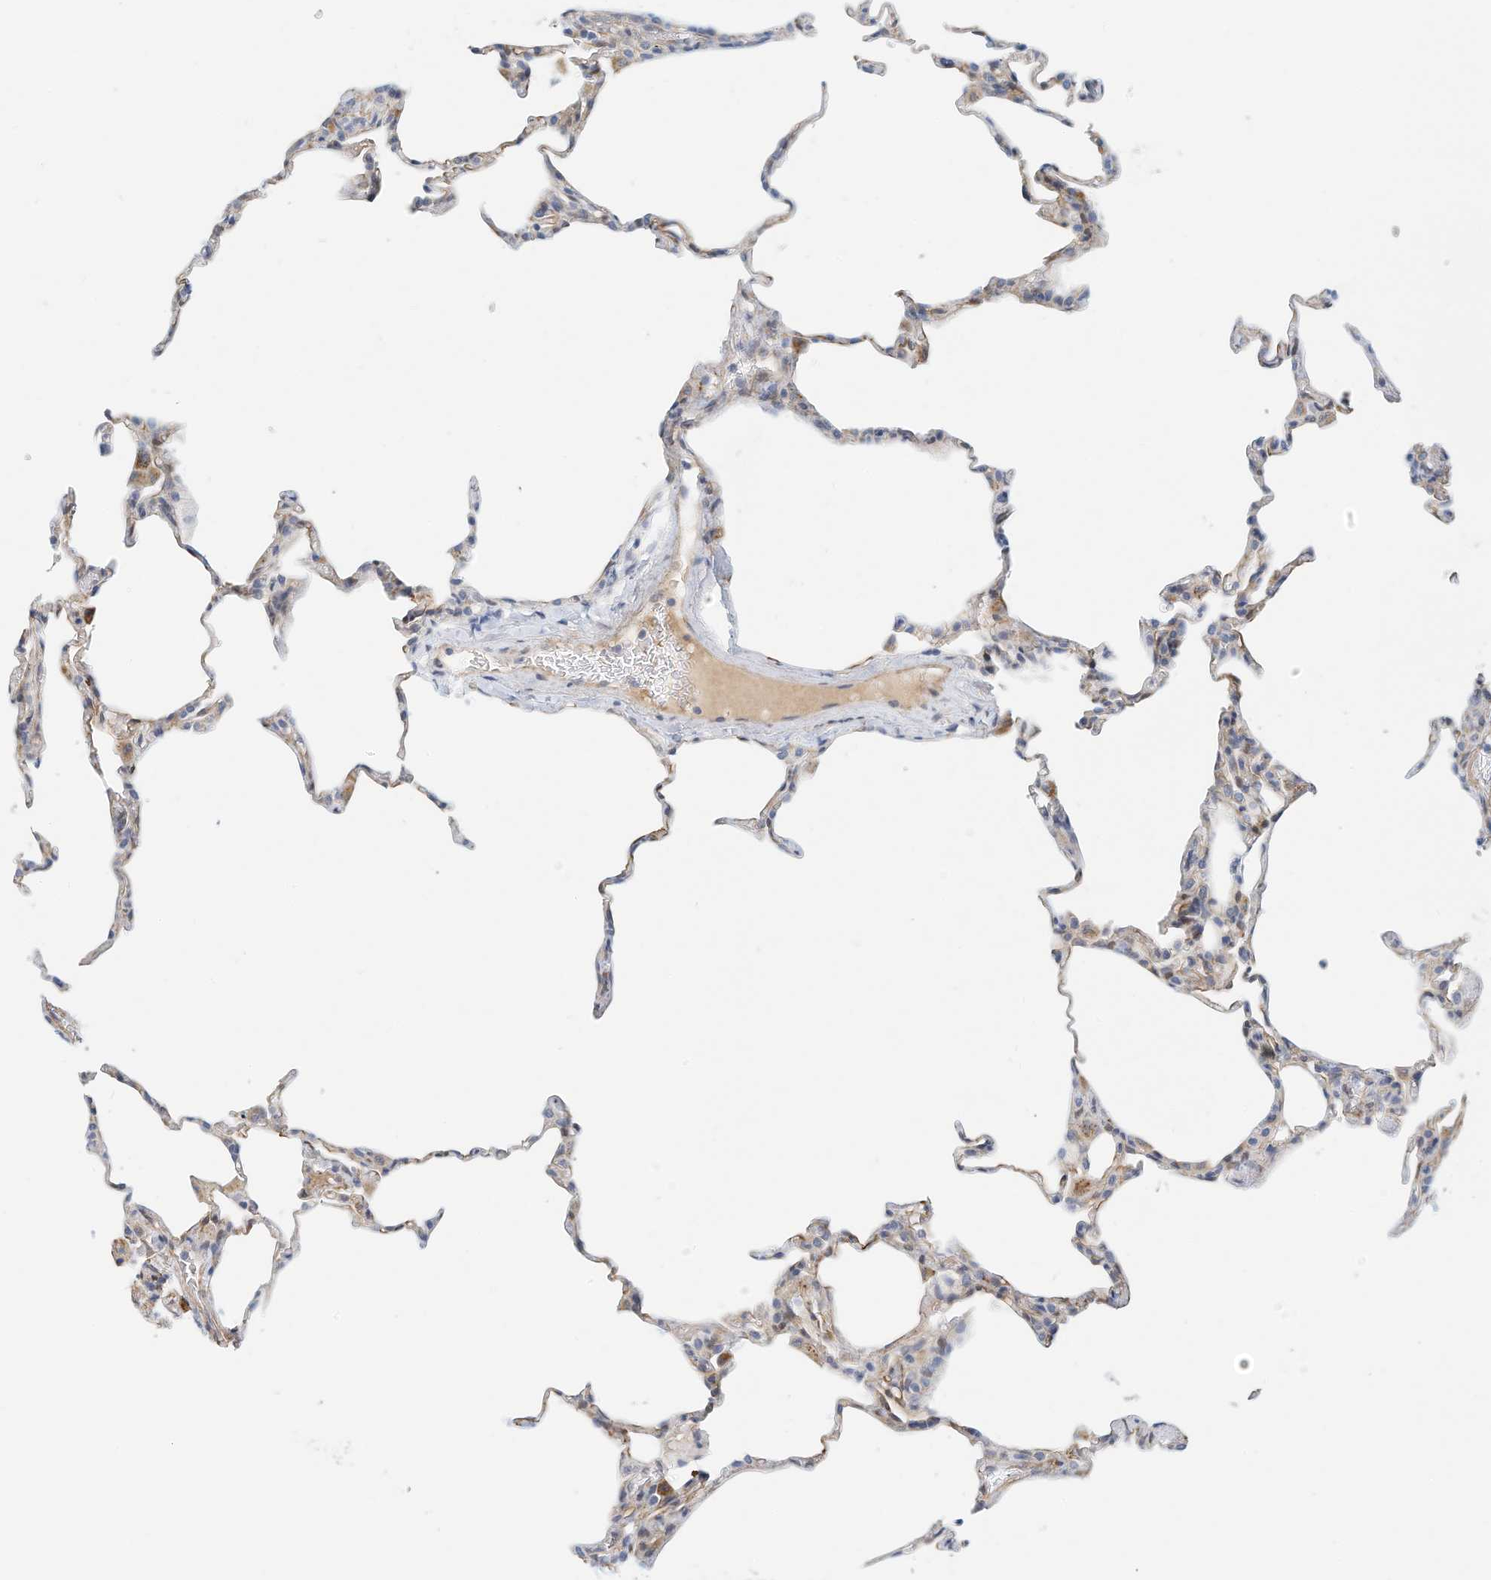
{"staining": {"intensity": "weak", "quantity": "<25%", "location": "cytoplasmic/membranous"}, "tissue": "lung", "cell_type": "Alveolar cells", "image_type": "normal", "snomed": [{"axis": "morphology", "description": "Normal tissue, NOS"}, {"axis": "topography", "description": "Lung"}], "caption": "Immunohistochemistry of unremarkable lung demonstrates no expression in alveolar cells.", "gene": "ARHGAP28", "patient": {"sex": "male", "age": 20}}